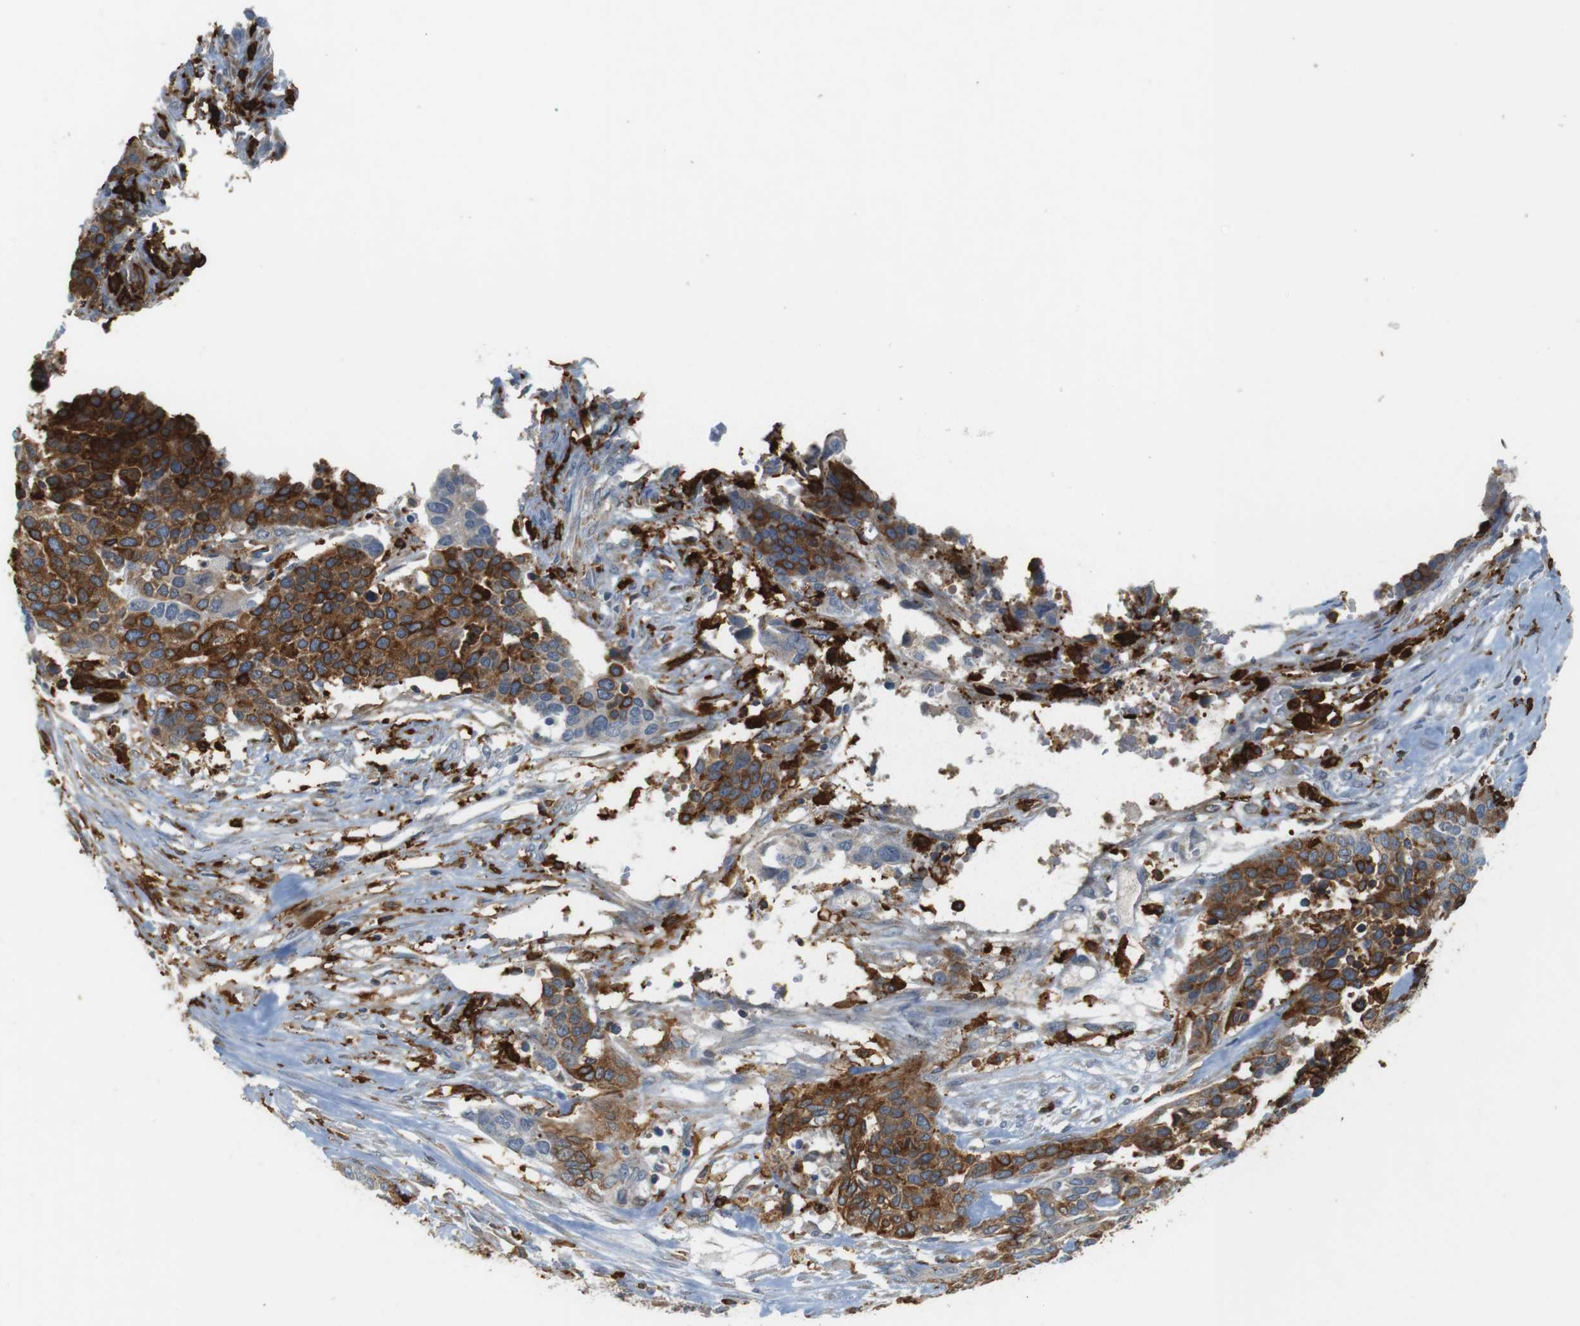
{"staining": {"intensity": "moderate", "quantity": ">75%", "location": "cytoplasmic/membranous"}, "tissue": "ovarian cancer", "cell_type": "Tumor cells", "image_type": "cancer", "snomed": [{"axis": "morphology", "description": "Cystadenocarcinoma, serous, NOS"}, {"axis": "topography", "description": "Ovary"}], "caption": "IHC histopathology image of neoplastic tissue: ovarian serous cystadenocarcinoma stained using immunohistochemistry (IHC) shows medium levels of moderate protein expression localized specifically in the cytoplasmic/membranous of tumor cells, appearing as a cytoplasmic/membranous brown color.", "gene": "HLA-DRA", "patient": {"sex": "female", "age": 44}}